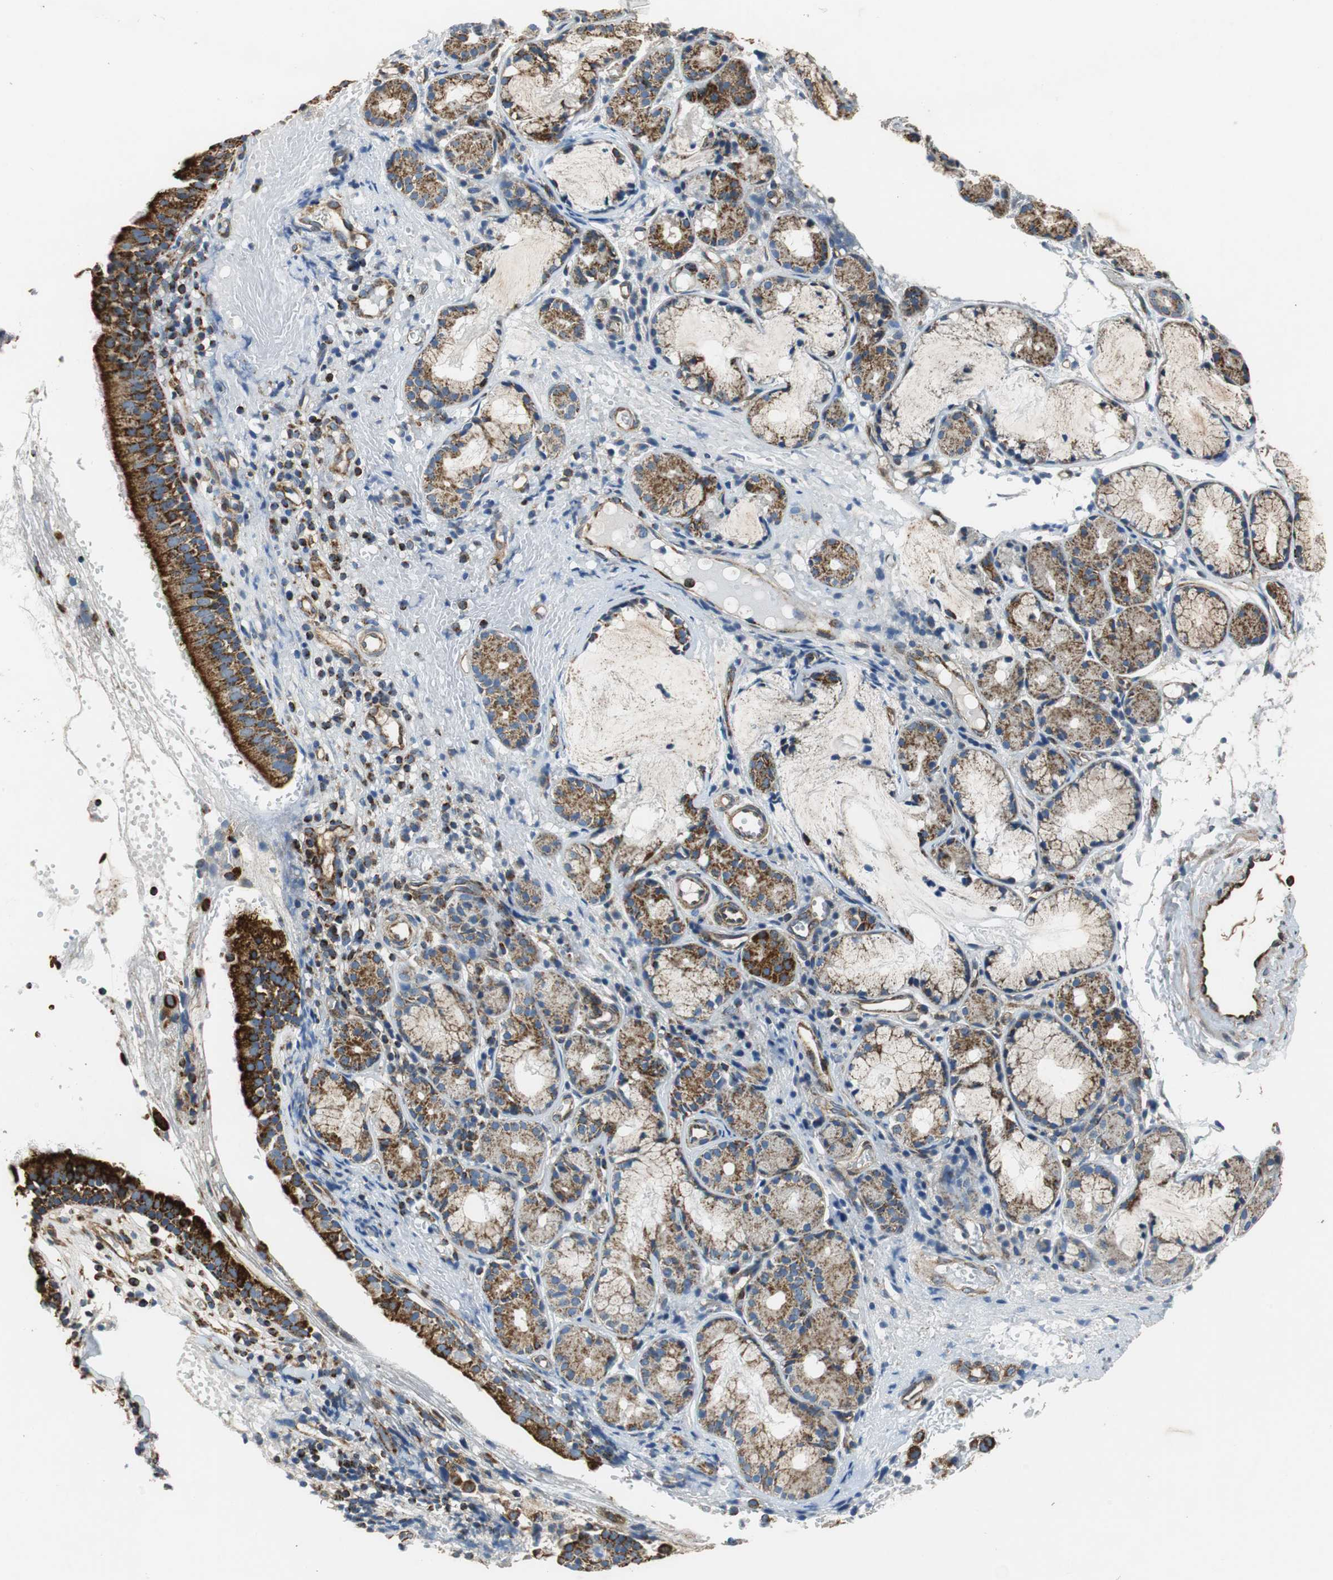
{"staining": {"intensity": "strong", "quantity": ">75%", "location": "cytoplasmic/membranous"}, "tissue": "nasopharynx", "cell_type": "Respiratory epithelial cells", "image_type": "normal", "snomed": [{"axis": "morphology", "description": "Normal tissue, NOS"}, {"axis": "morphology", "description": "Inflammation, NOS"}, {"axis": "topography", "description": "Nasopharynx"}], "caption": "Respiratory epithelial cells demonstrate high levels of strong cytoplasmic/membranous expression in about >75% of cells in unremarkable human nasopharynx.", "gene": "GSTK1", "patient": {"sex": "female", "age": 55}}